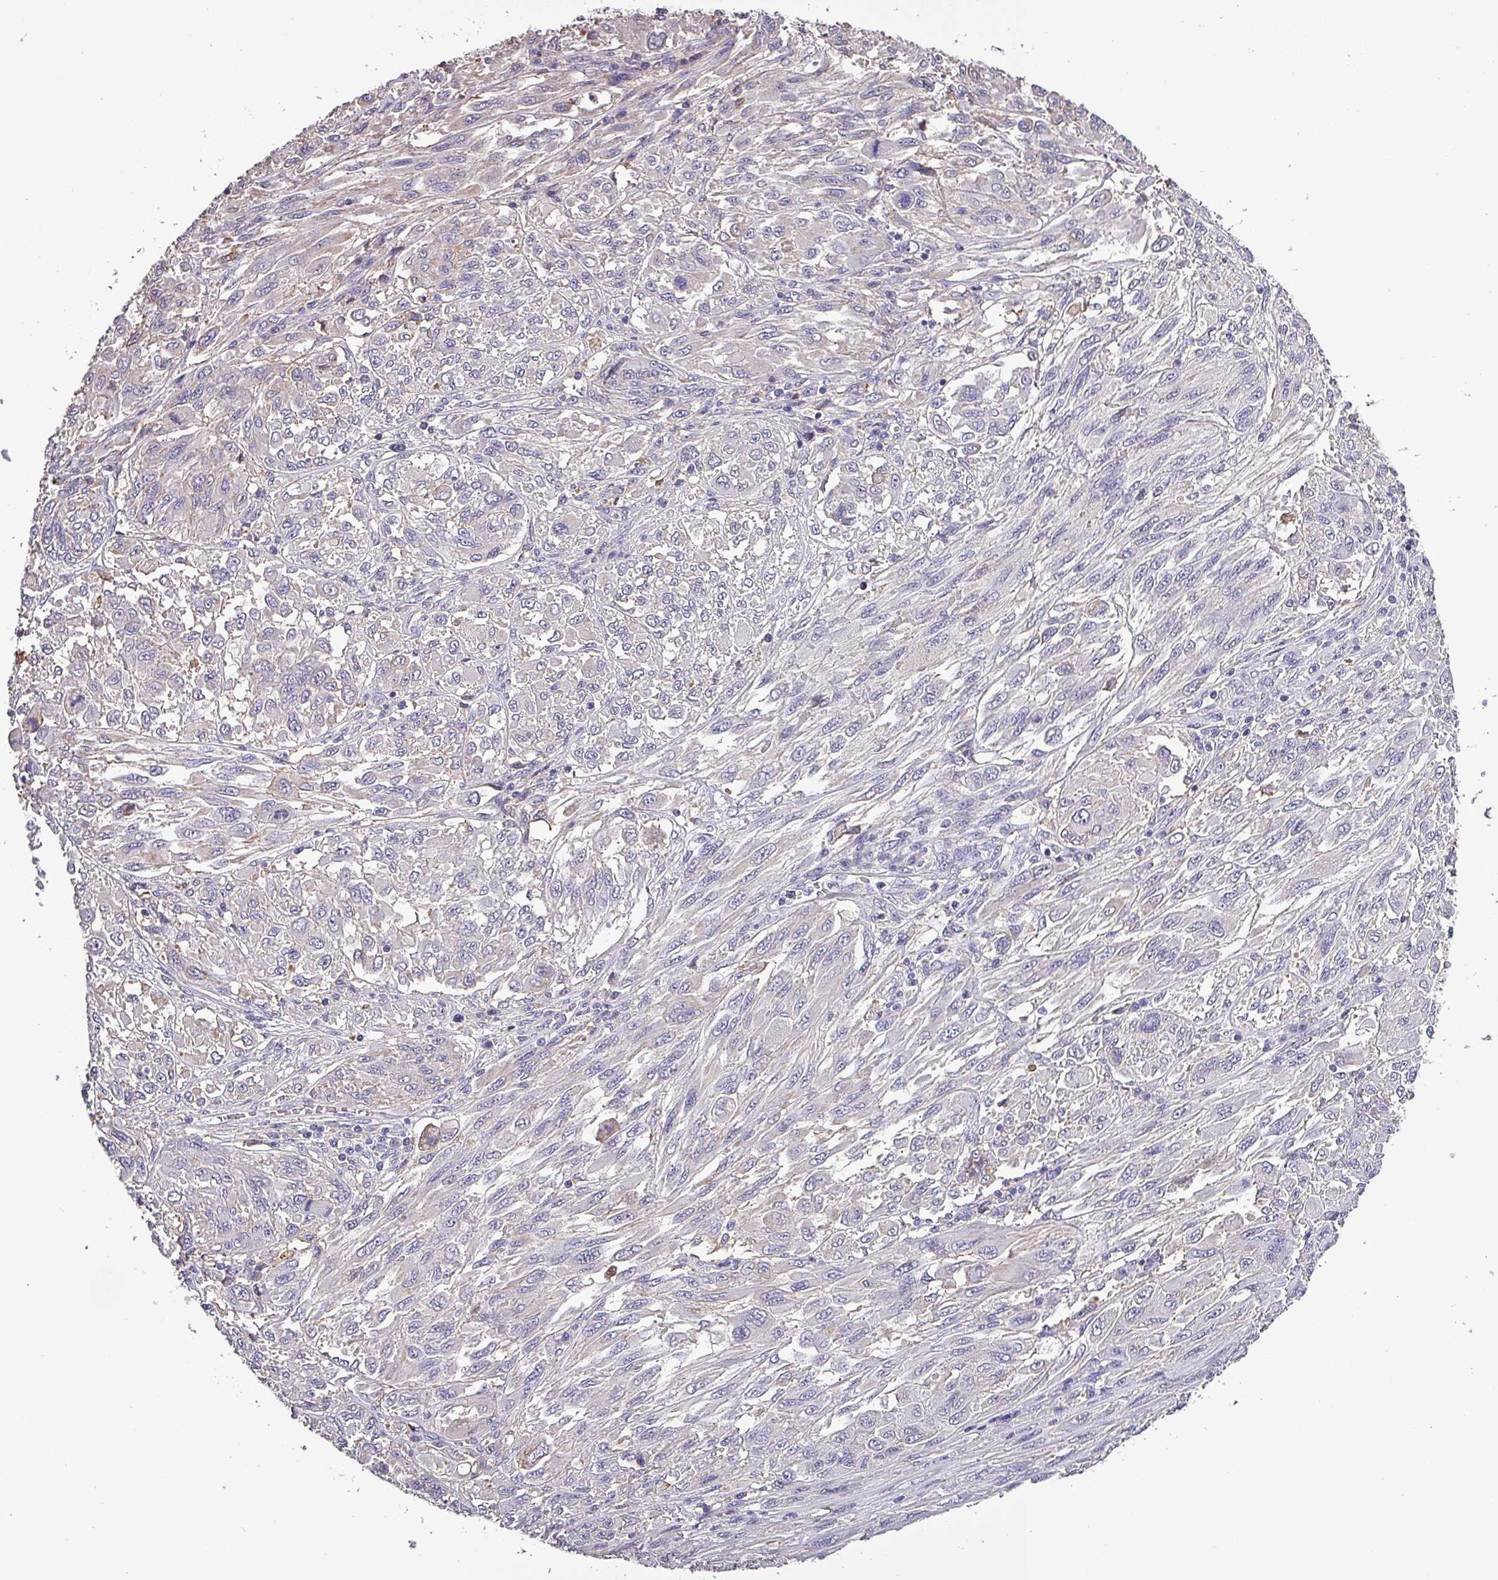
{"staining": {"intensity": "negative", "quantity": "none", "location": "none"}, "tissue": "melanoma", "cell_type": "Tumor cells", "image_type": "cancer", "snomed": [{"axis": "morphology", "description": "Malignant melanoma, NOS"}, {"axis": "topography", "description": "Skin"}], "caption": "Tumor cells are negative for protein expression in human malignant melanoma.", "gene": "HTRA4", "patient": {"sex": "female", "age": 91}}